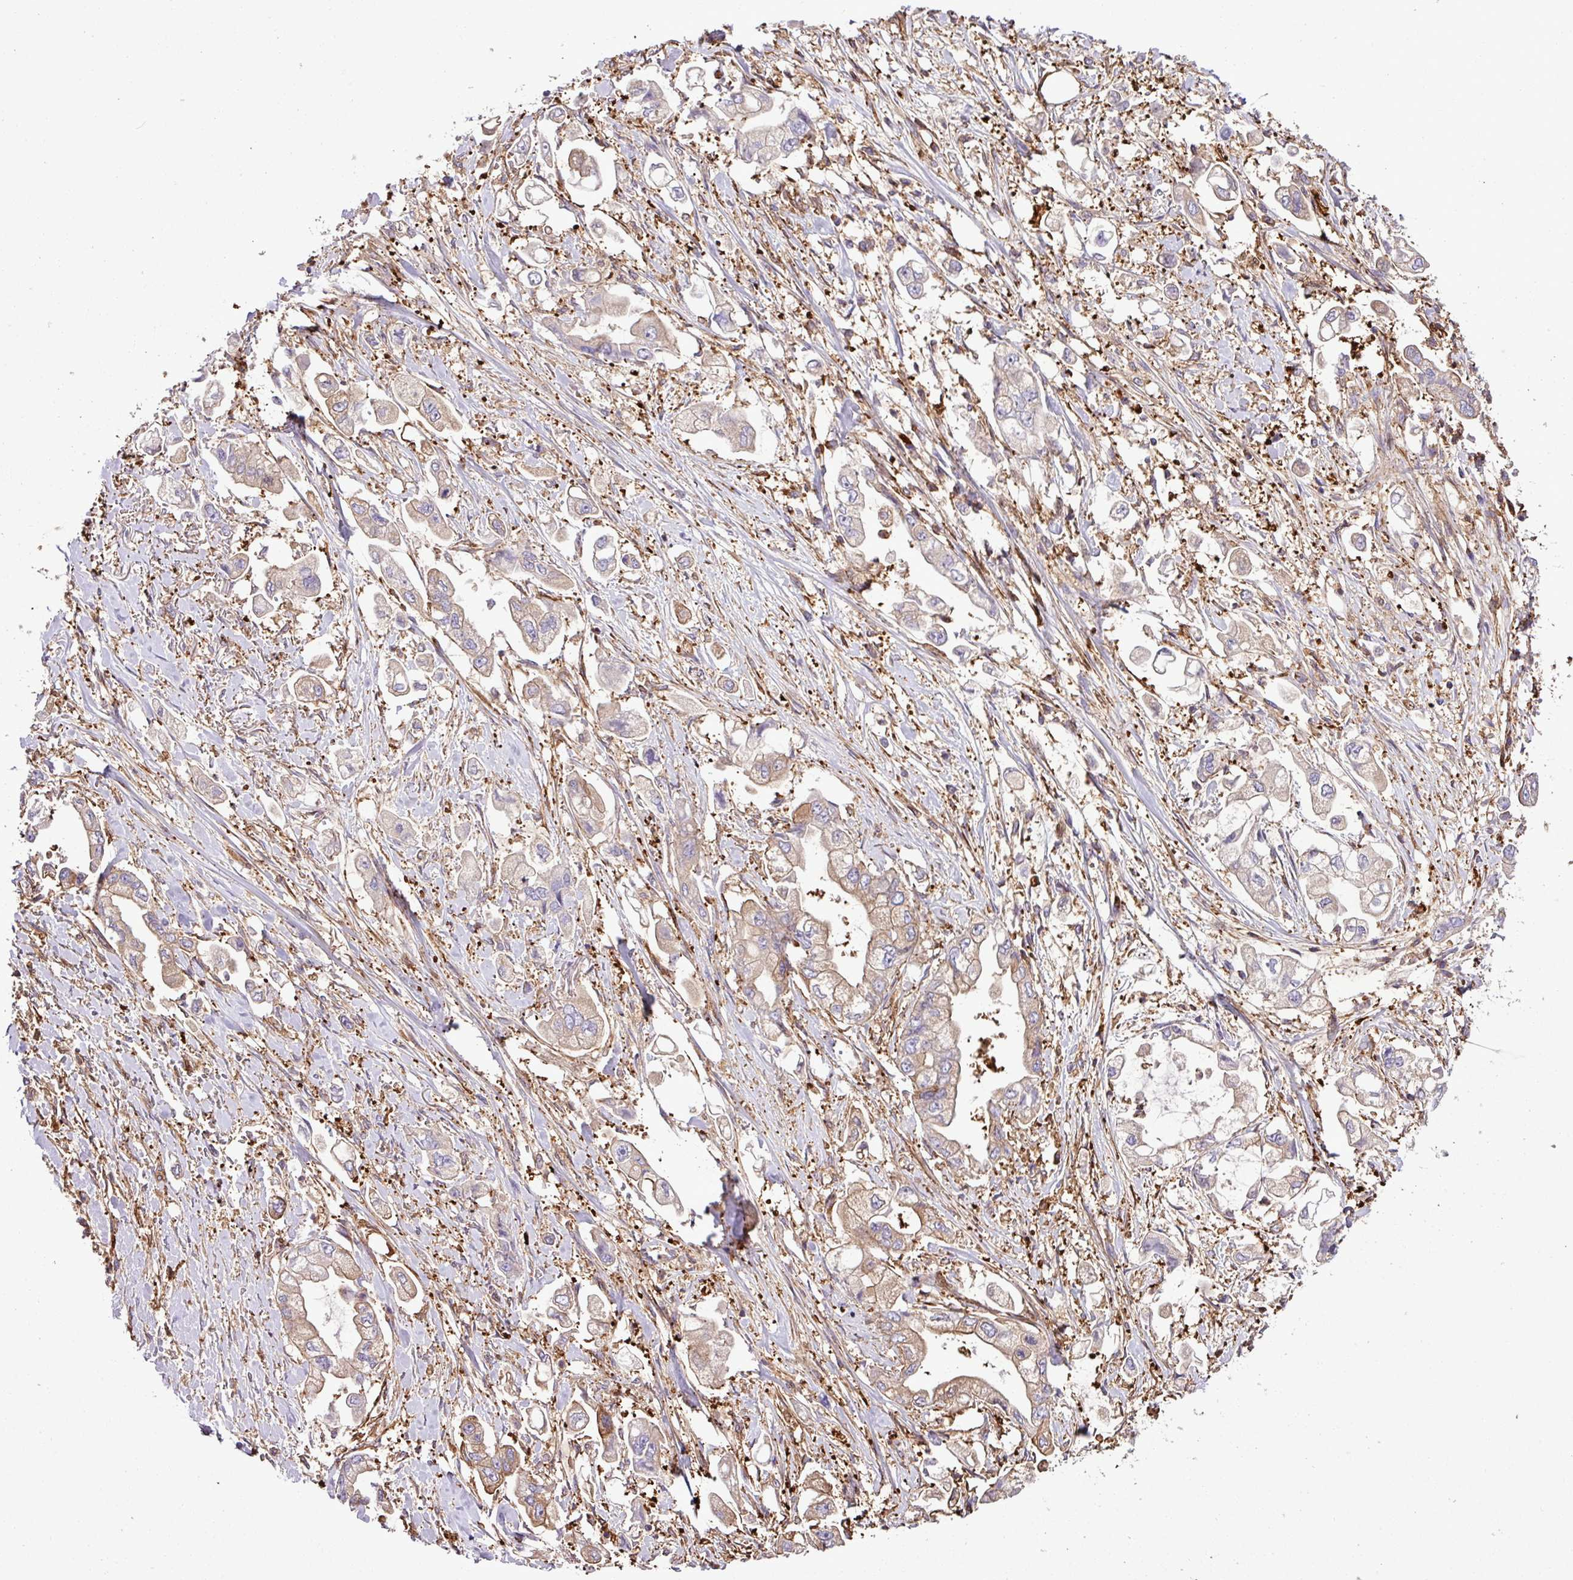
{"staining": {"intensity": "weak", "quantity": "<25%", "location": "cytoplasmic/membranous"}, "tissue": "stomach cancer", "cell_type": "Tumor cells", "image_type": "cancer", "snomed": [{"axis": "morphology", "description": "Adenocarcinoma, NOS"}, {"axis": "topography", "description": "Stomach"}], "caption": "Immunohistochemistry of stomach adenocarcinoma reveals no expression in tumor cells.", "gene": "PGAP6", "patient": {"sex": "male", "age": 62}}